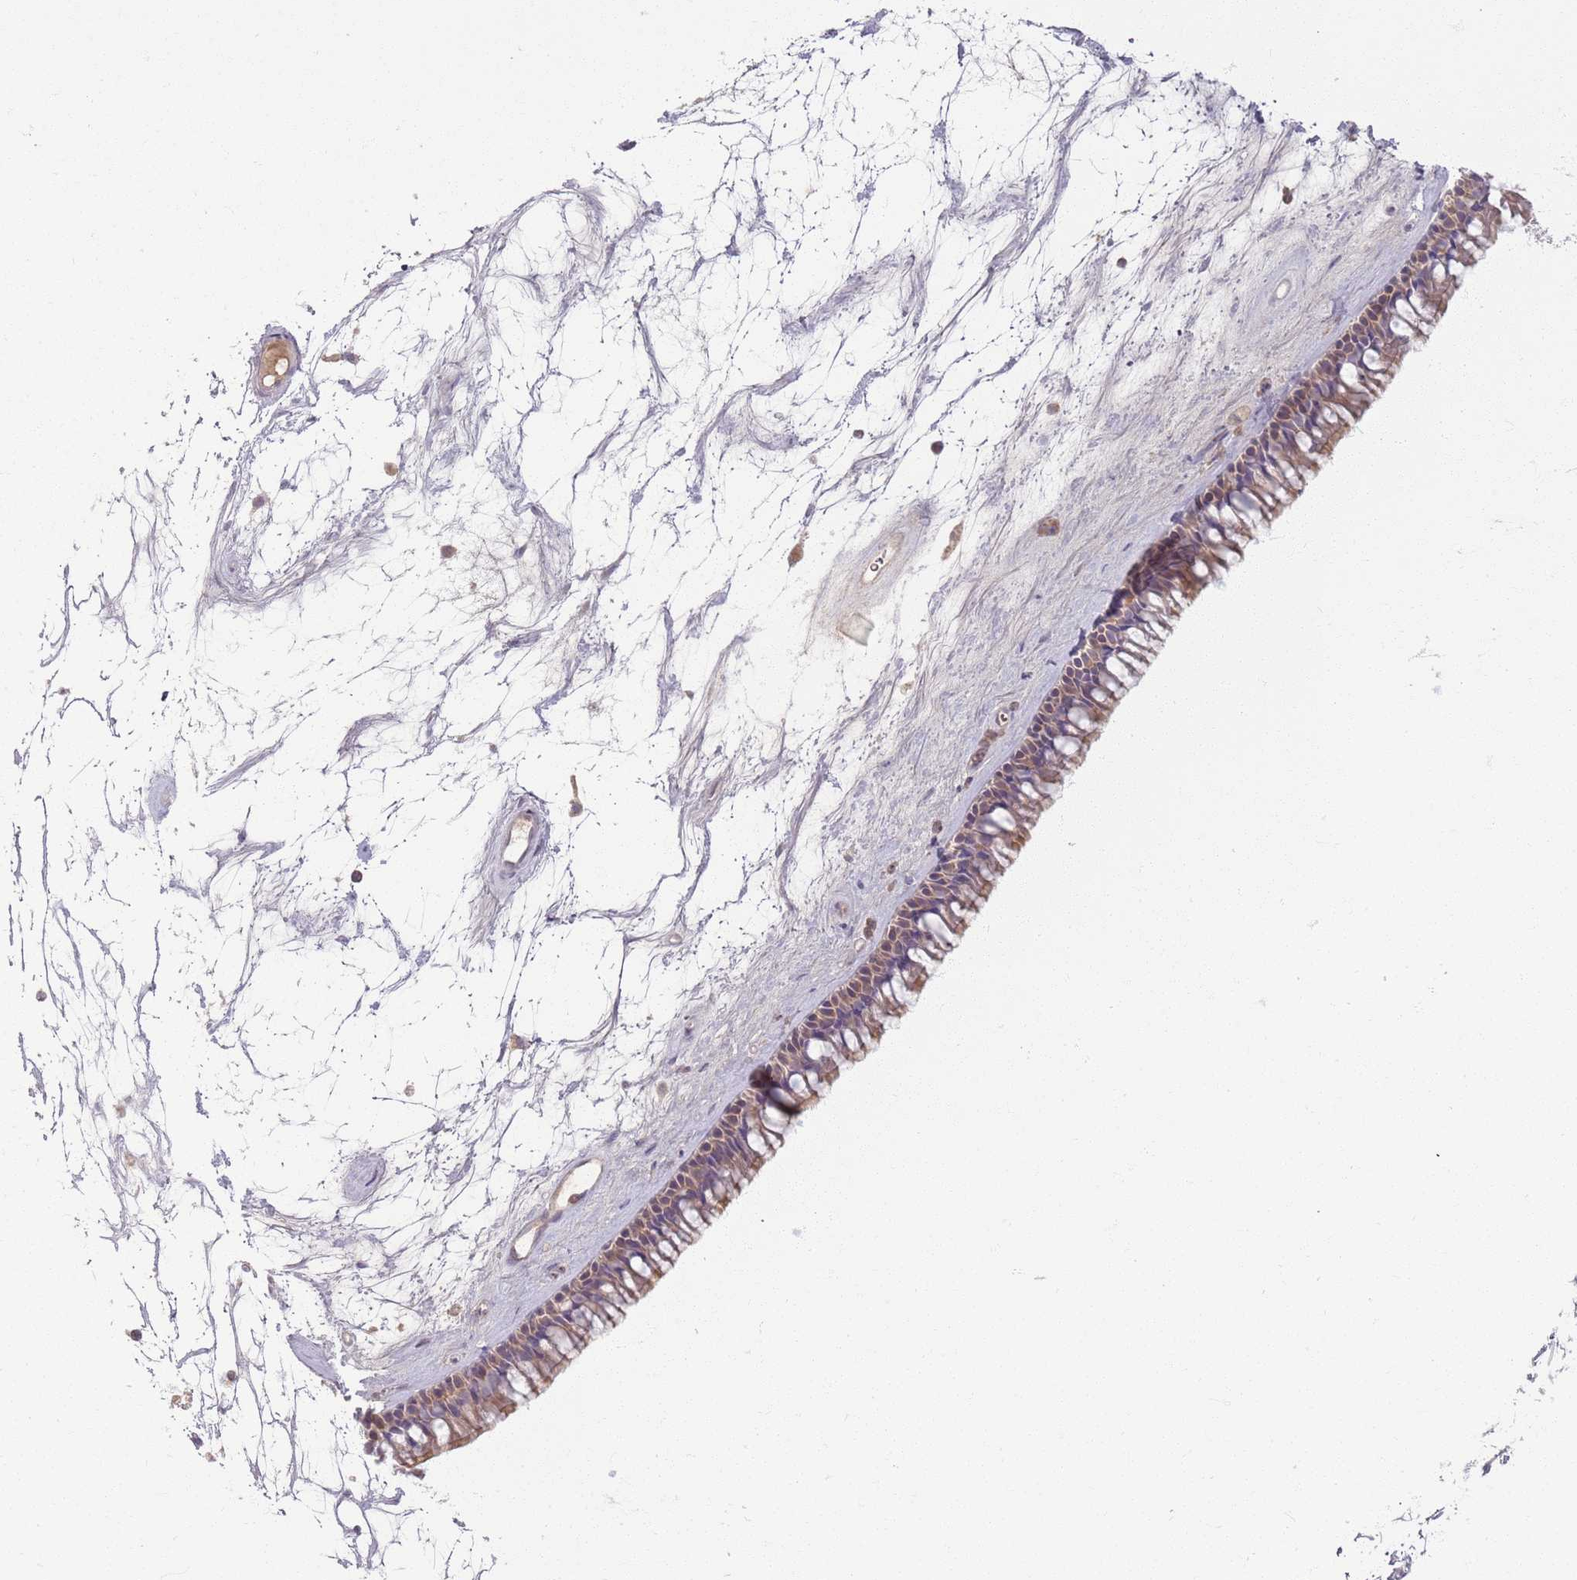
{"staining": {"intensity": "moderate", "quantity": ">75%", "location": "cytoplasmic/membranous"}, "tissue": "nasopharynx", "cell_type": "Respiratory epithelial cells", "image_type": "normal", "snomed": [{"axis": "morphology", "description": "Normal tissue, NOS"}, {"axis": "topography", "description": "Nasopharynx"}], "caption": "Immunohistochemistry (DAB (3,3'-diaminobenzidine)) staining of unremarkable human nasopharynx shows moderate cytoplasmic/membranous protein staining in approximately >75% of respiratory epithelial cells.", "gene": "ZDHHC2", "patient": {"sex": "male", "age": 64}}